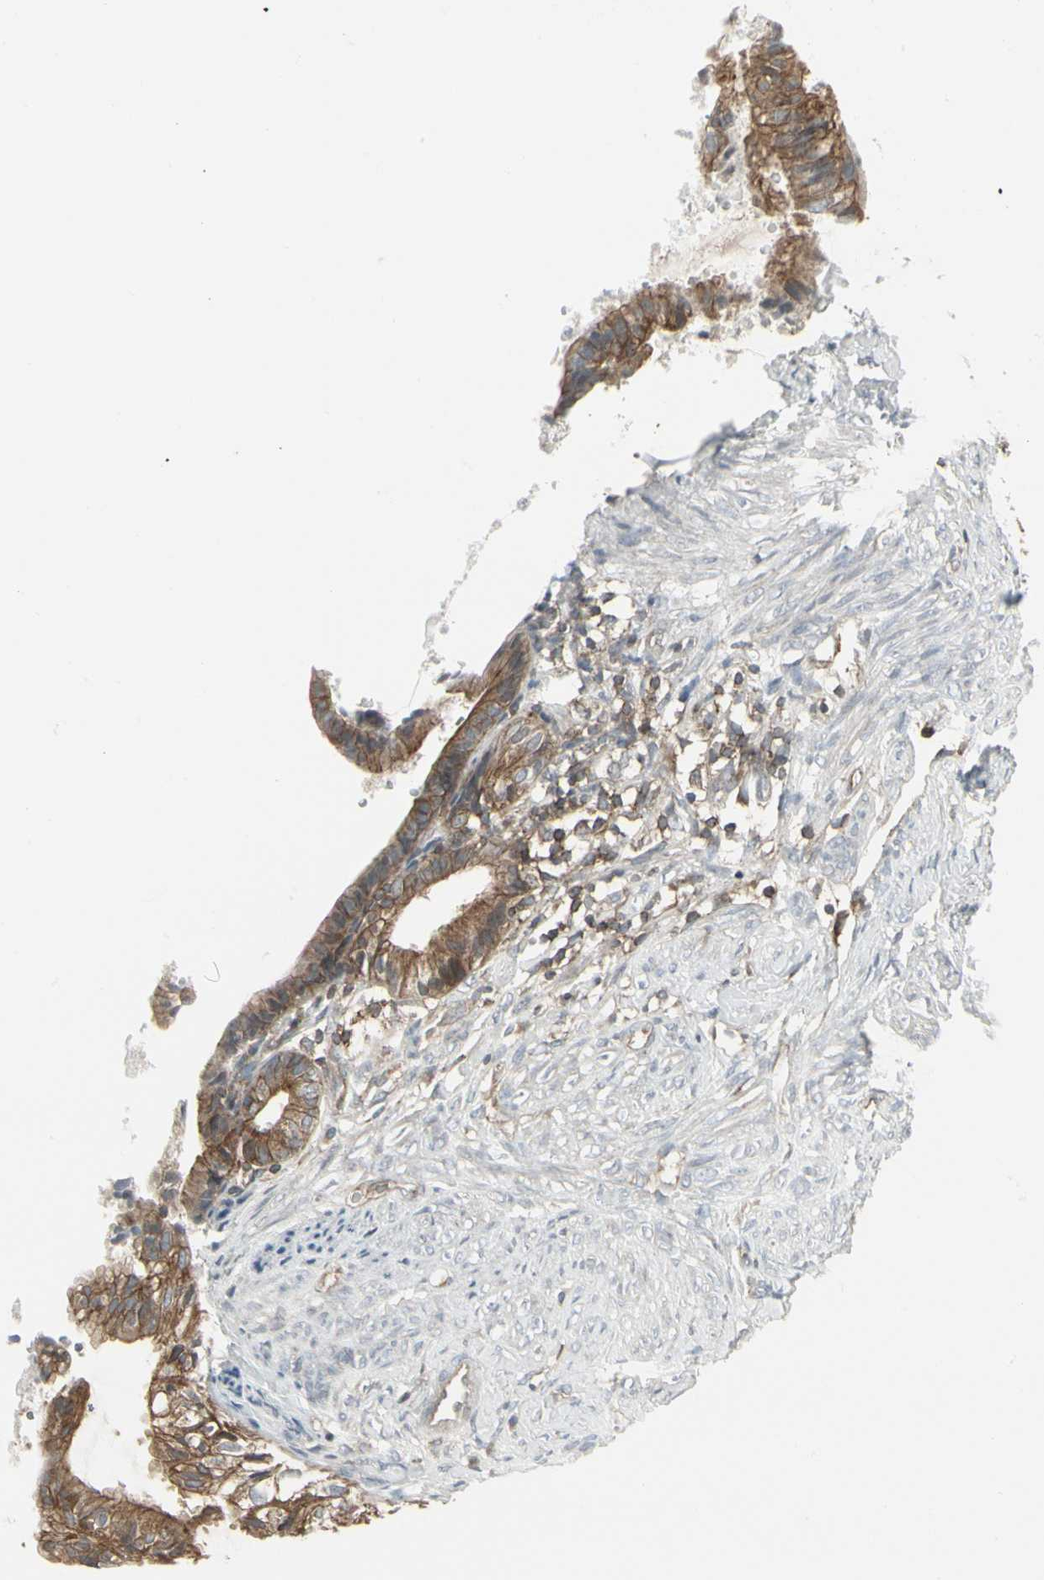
{"staining": {"intensity": "moderate", "quantity": ">75%", "location": "cytoplasmic/membranous"}, "tissue": "cervical cancer", "cell_type": "Tumor cells", "image_type": "cancer", "snomed": [{"axis": "morphology", "description": "Normal tissue, NOS"}, {"axis": "morphology", "description": "Adenocarcinoma, NOS"}, {"axis": "topography", "description": "Cervix"}, {"axis": "topography", "description": "Endometrium"}], "caption": "Moderate cytoplasmic/membranous protein staining is seen in about >75% of tumor cells in cervical adenocarcinoma.", "gene": "EPS15", "patient": {"sex": "female", "age": 86}}